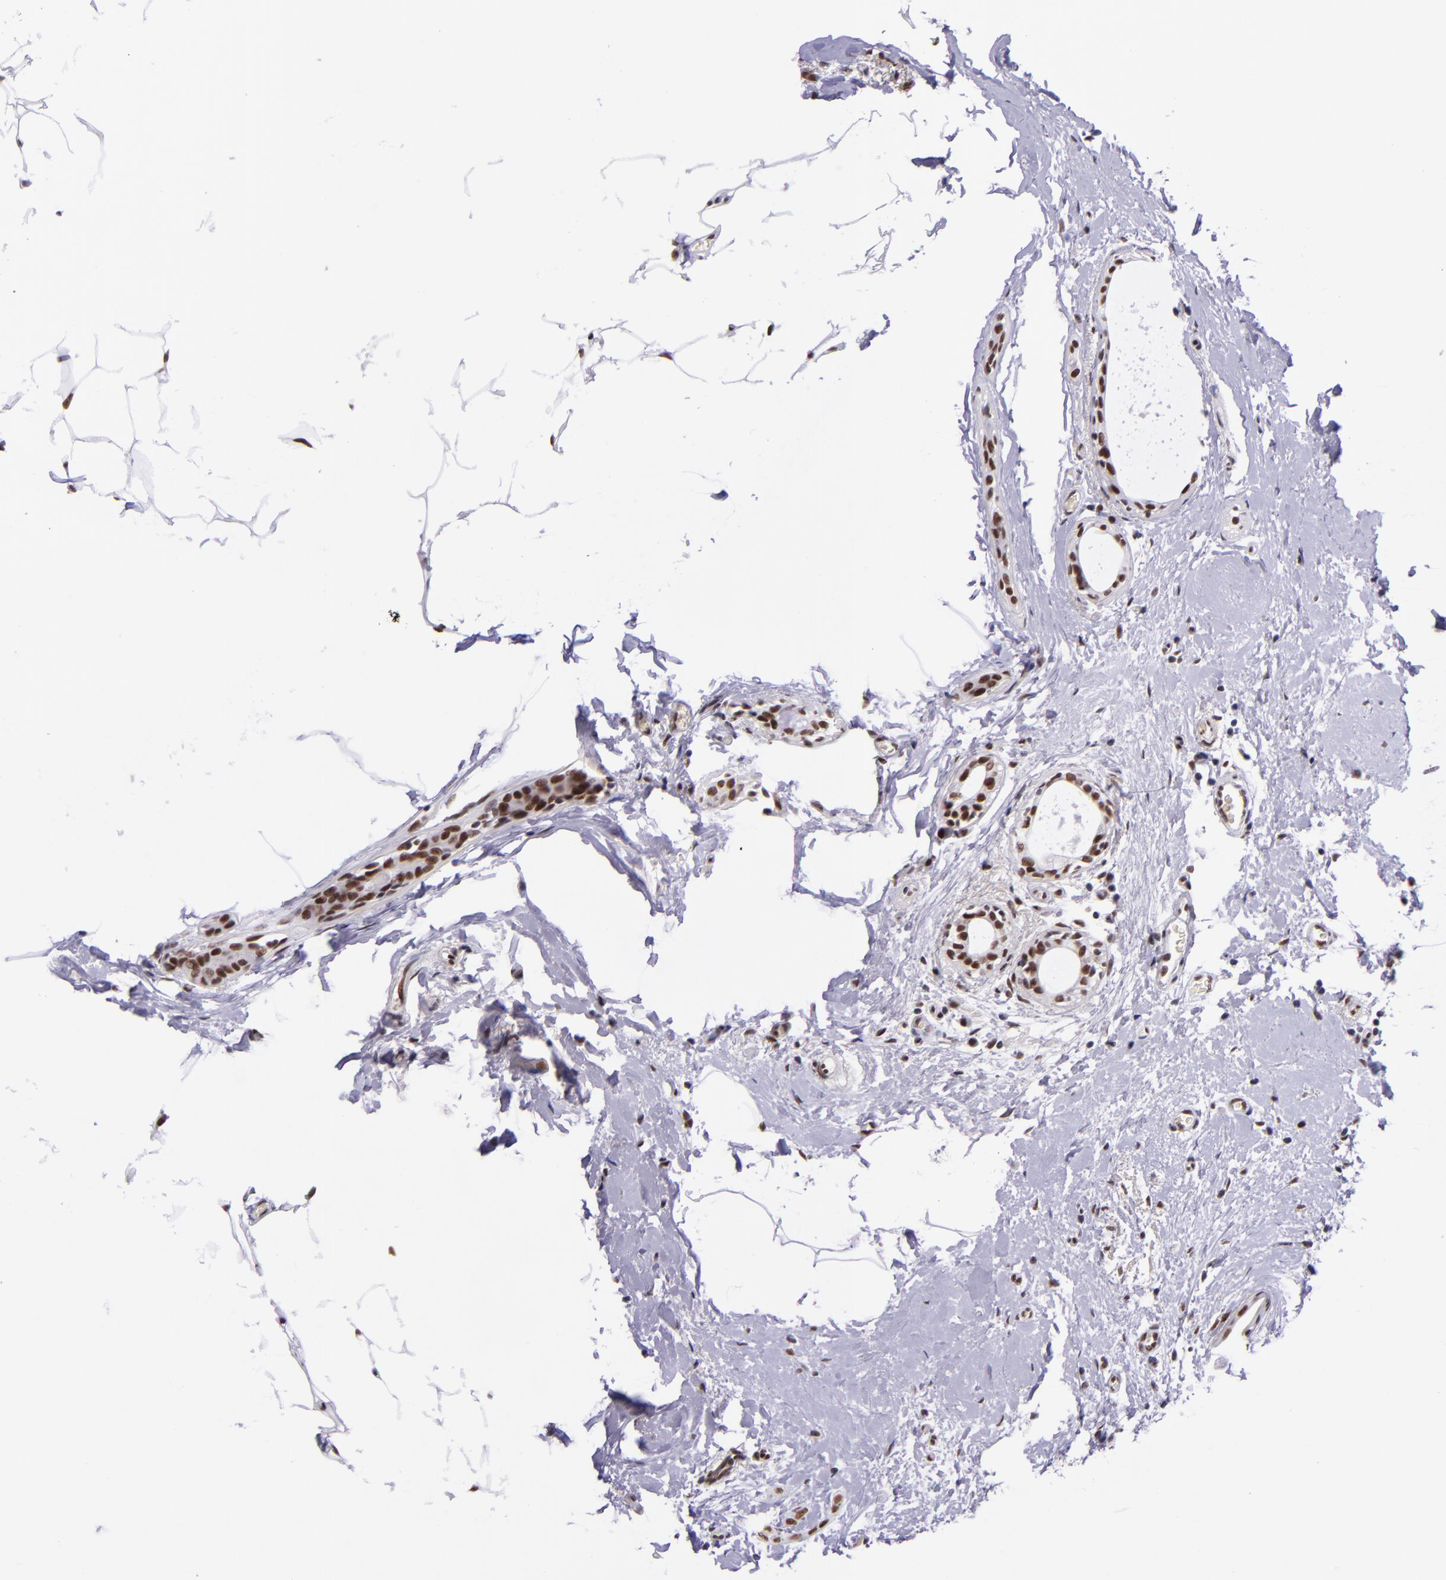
{"staining": {"intensity": "strong", "quantity": ">75%", "location": "nuclear"}, "tissue": "breast cancer", "cell_type": "Tumor cells", "image_type": "cancer", "snomed": [{"axis": "morphology", "description": "Lobular carcinoma"}, {"axis": "topography", "description": "Breast"}], "caption": "Immunohistochemical staining of breast cancer (lobular carcinoma) exhibits strong nuclear protein staining in approximately >75% of tumor cells.", "gene": "GPKOW", "patient": {"sex": "female", "age": 55}}